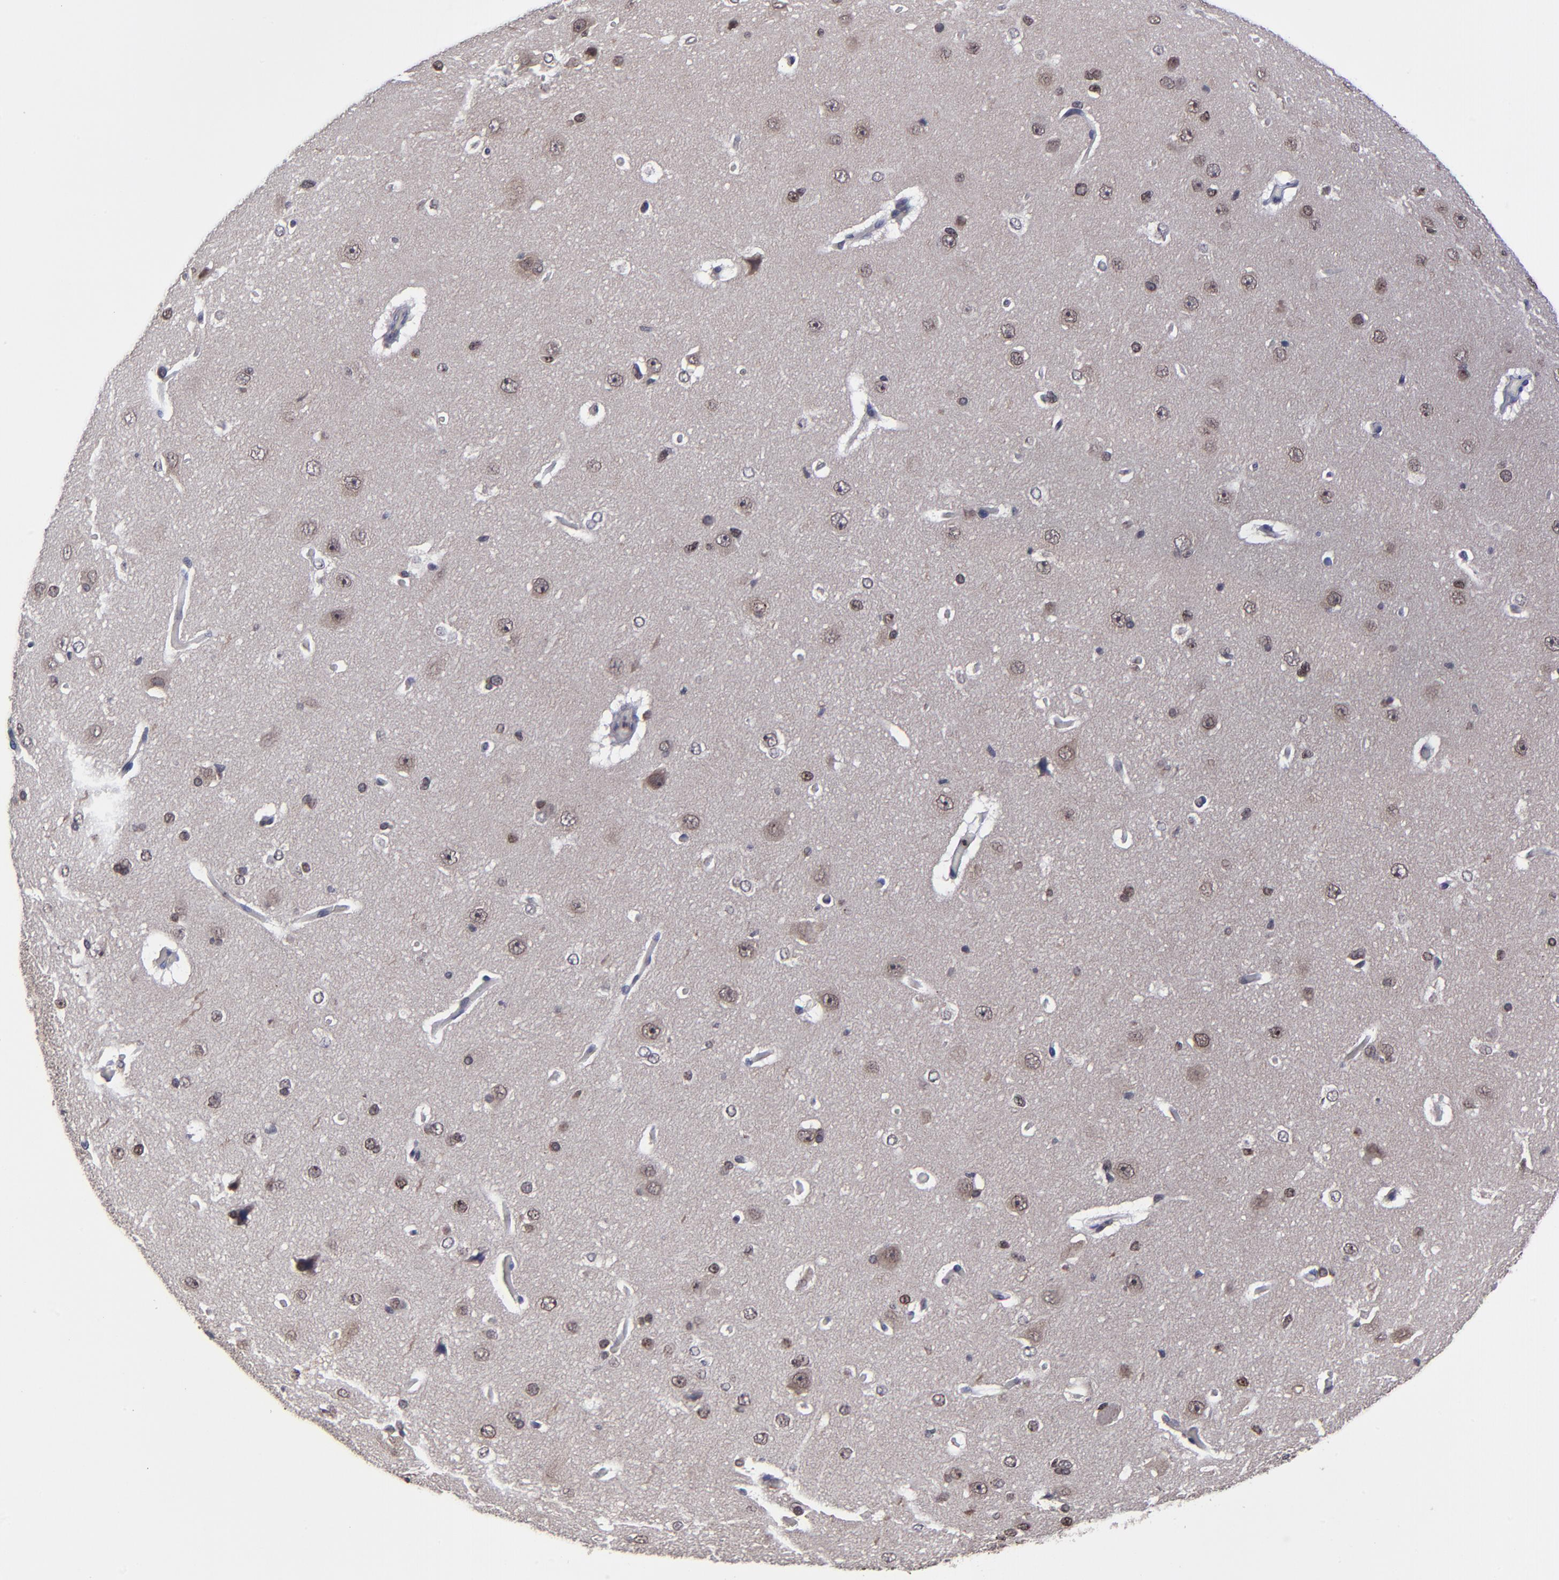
{"staining": {"intensity": "negative", "quantity": "none", "location": "none"}, "tissue": "cerebral cortex", "cell_type": "Endothelial cells", "image_type": "normal", "snomed": [{"axis": "morphology", "description": "Normal tissue, NOS"}, {"axis": "topography", "description": "Cerebral cortex"}], "caption": "High magnification brightfield microscopy of unremarkable cerebral cortex stained with DAB (3,3'-diaminobenzidine) (brown) and counterstained with hematoxylin (blue): endothelial cells show no significant positivity. Nuclei are stained in blue.", "gene": "ZNF419", "patient": {"sex": "female", "age": 45}}